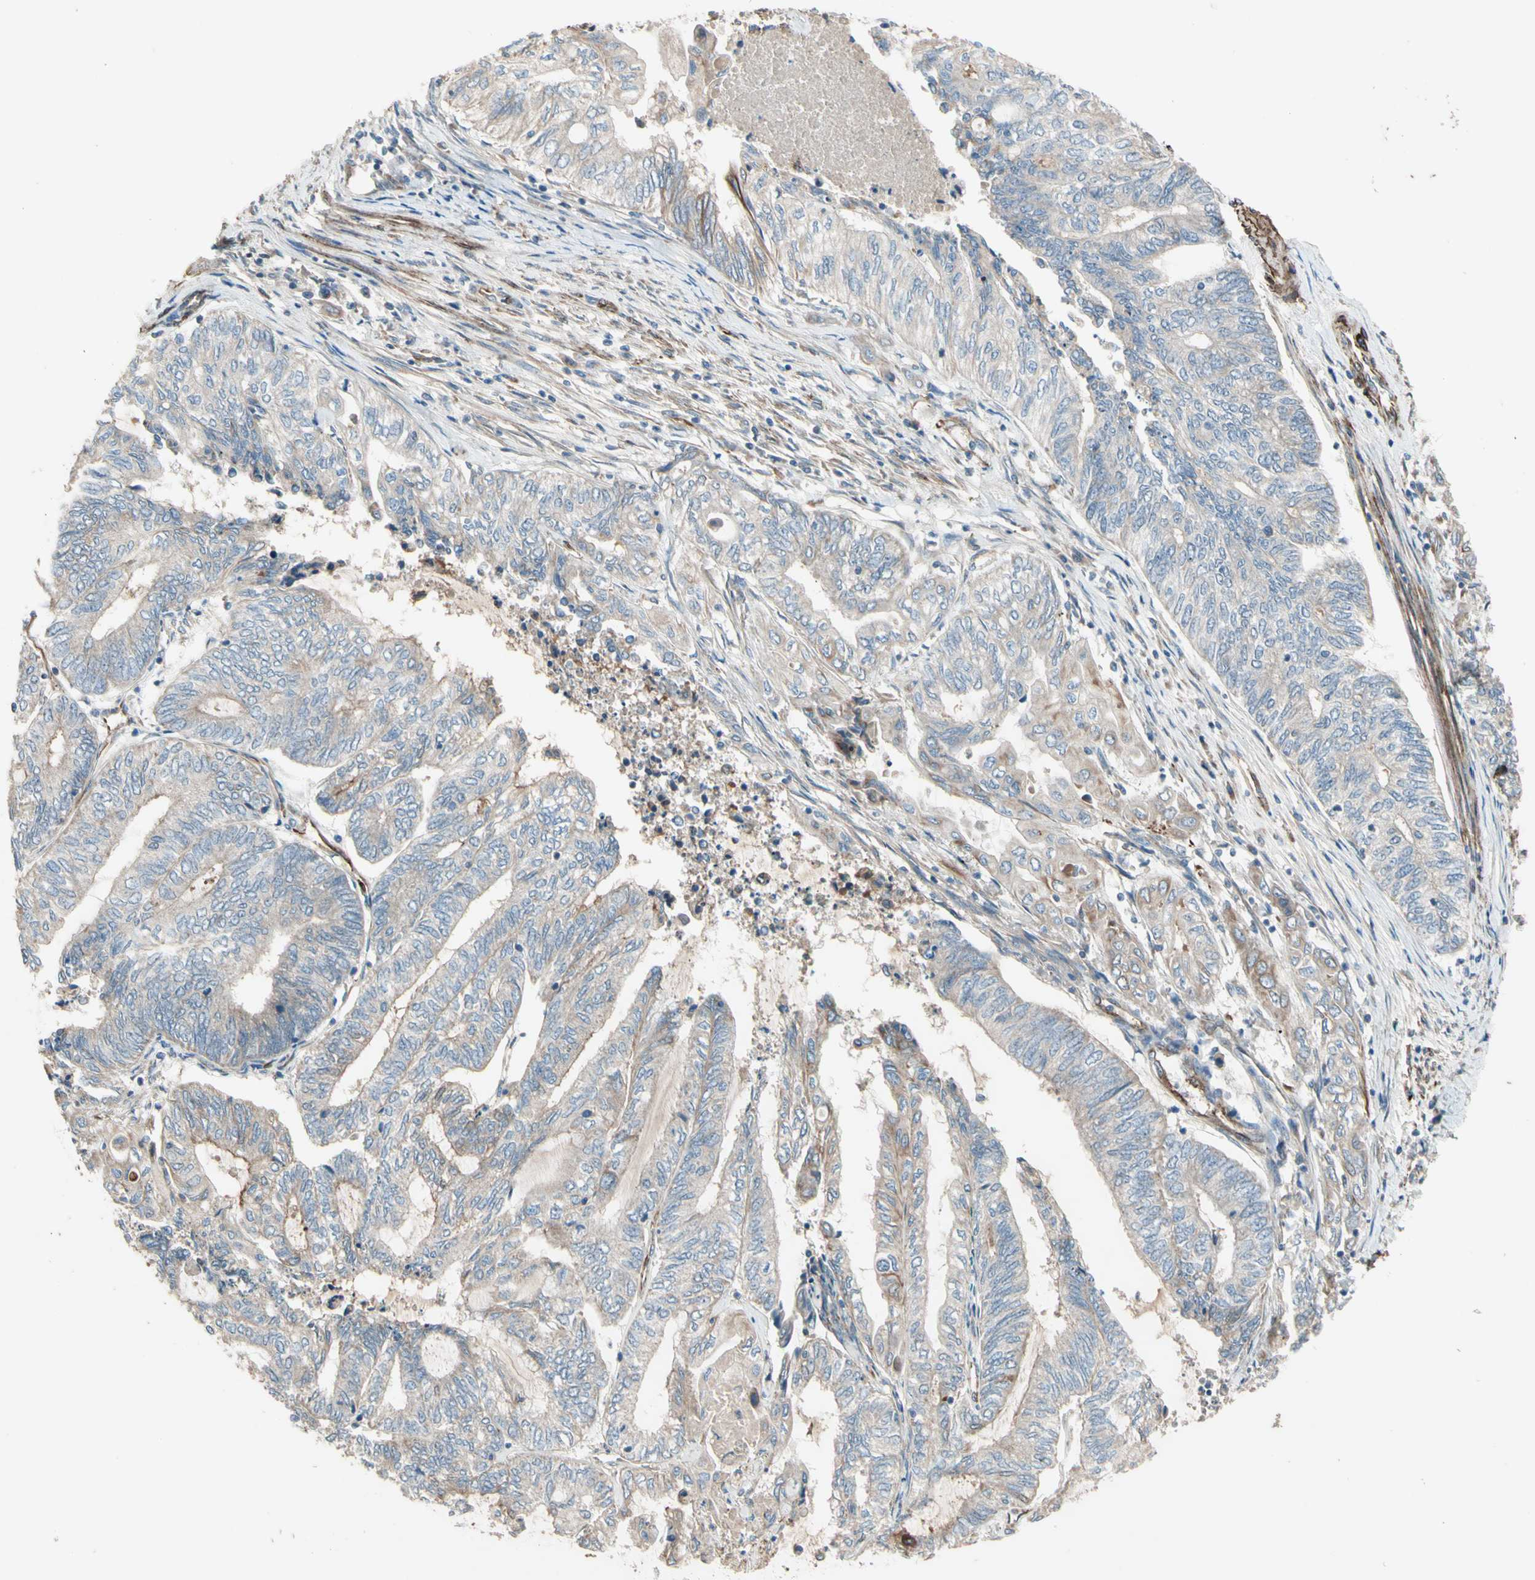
{"staining": {"intensity": "weak", "quantity": "25%-75%", "location": "cytoplasmic/membranous"}, "tissue": "endometrial cancer", "cell_type": "Tumor cells", "image_type": "cancer", "snomed": [{"axis": "morphology", "description": "Adenocarcinoma, NOS"}, {"axis": "topography", "description": "Uterus"}, {"axis": "topography", "description": "Endometrium"}], "caption": "Adenocarcinoma (endometrial) stained with DAB (3,3'-diaminobenzidine) immunohistochemistry (IHC) shows low levels of weak cytoplasmic/membranous staining in about 25%-75% of tumor cells.", "gene": "TRAF2", "patient": {"sex": "female", "age": 70}}